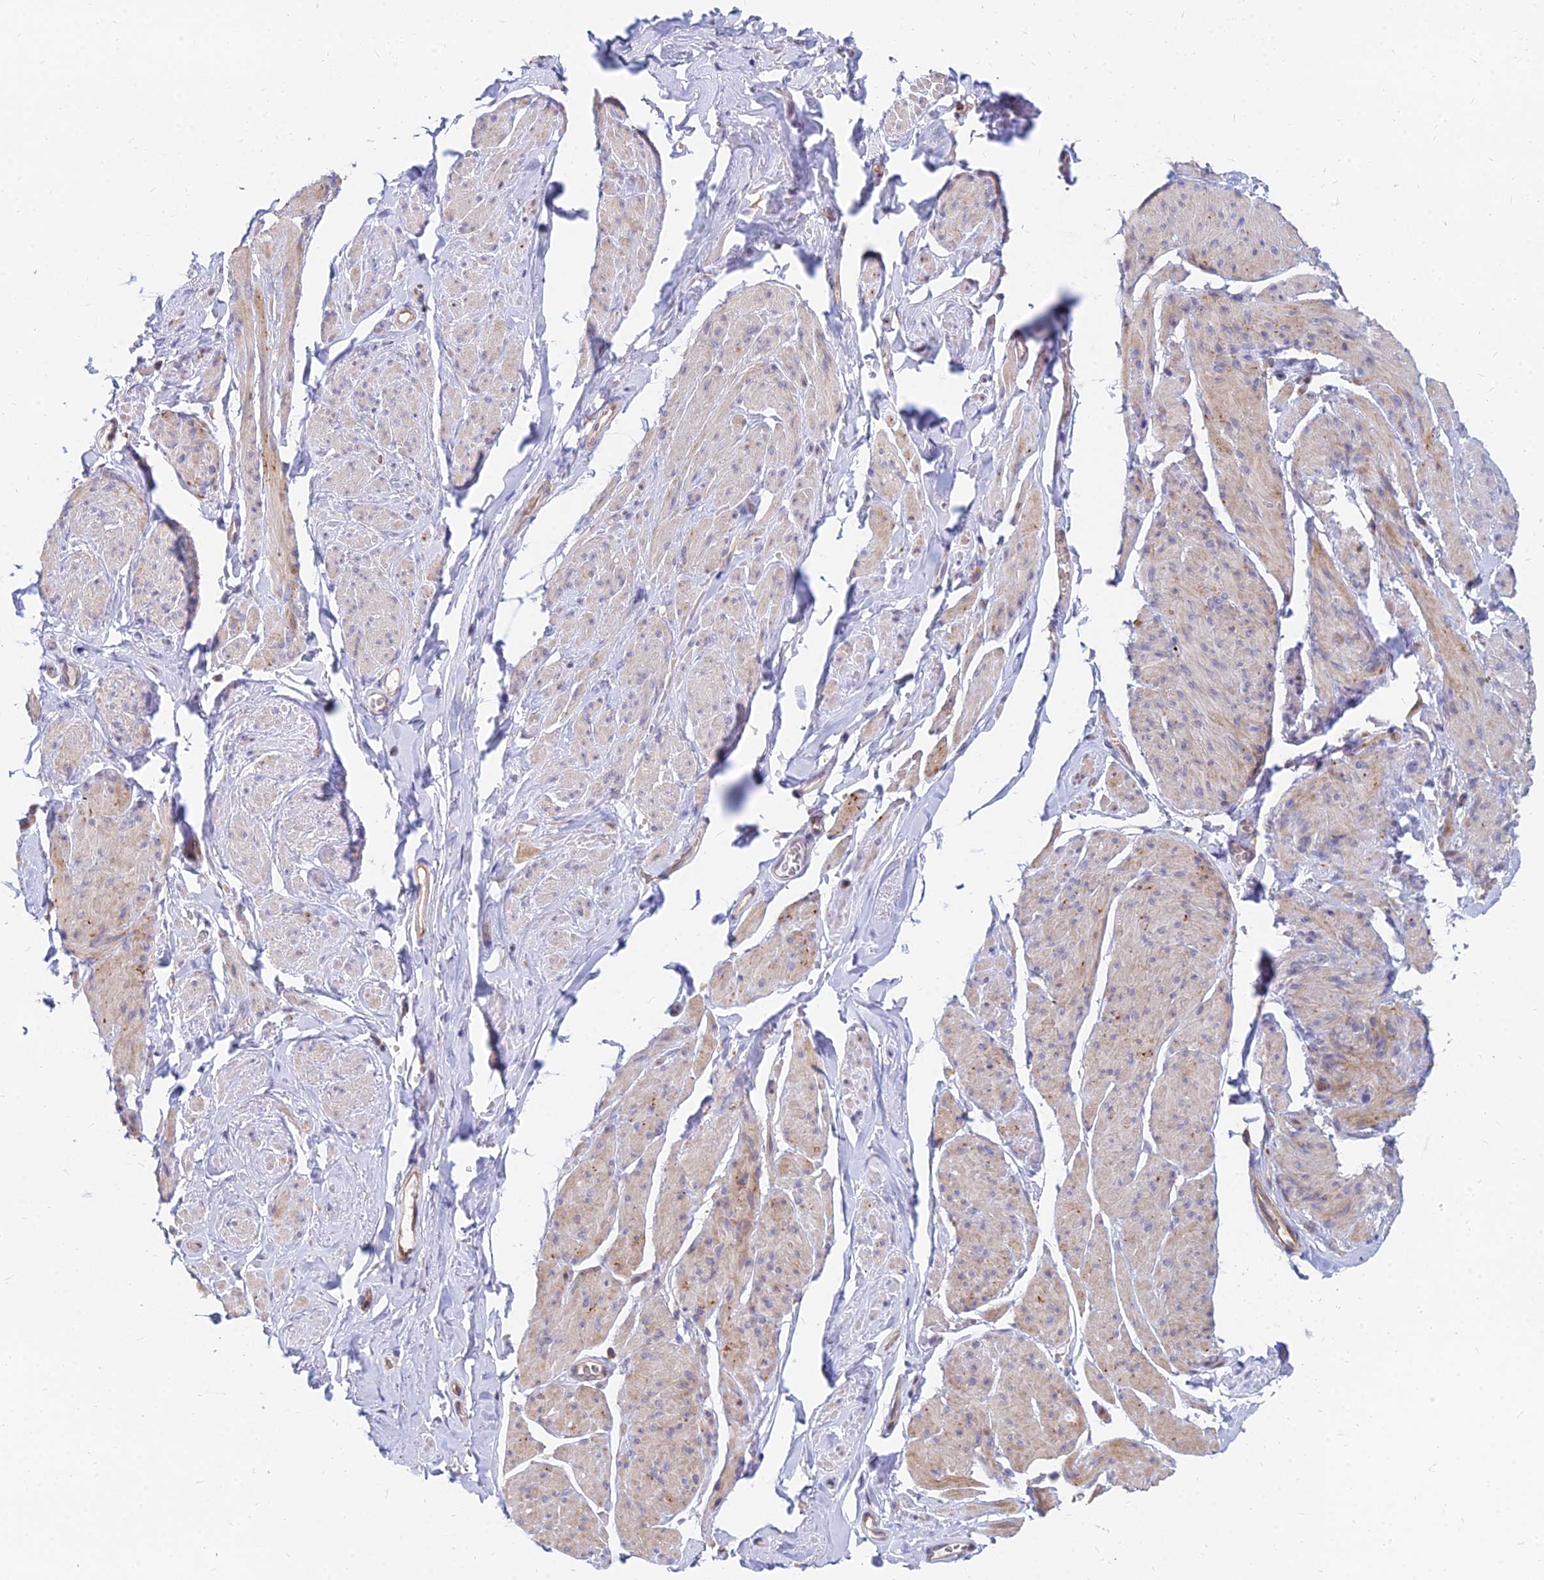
{"staining": {"intensity": "moderate", "quantity": "<25%", "location": "cytoplasmic/membranous"}, "tissue": "smooth muscle", "cell_type": "Smooth muscle cells", "image_type": "normal", "snomed": [{"axis": "morphology", "description": "Normal tissue, NOS"}, {"axis": "topography", "description": "Smooth muscle"}, {"axis": "topography", "description": "Peripheral nerve tissue"}], "caption": "The photomicrograph displays immunohistochemical staining of unremarkable smooth muscle. There is moderate cytoplasmic/membranous expression is identified in about <25% of smooth muscle cells. The staining is performed using DAB (3,3'-diaminobenzidine) brown chromogen to label protein expression. The nuclei are counter-stained blue using hematoxylin.", "gene": "CCT6A", "patient": {"sex": "male", "age": 69}}